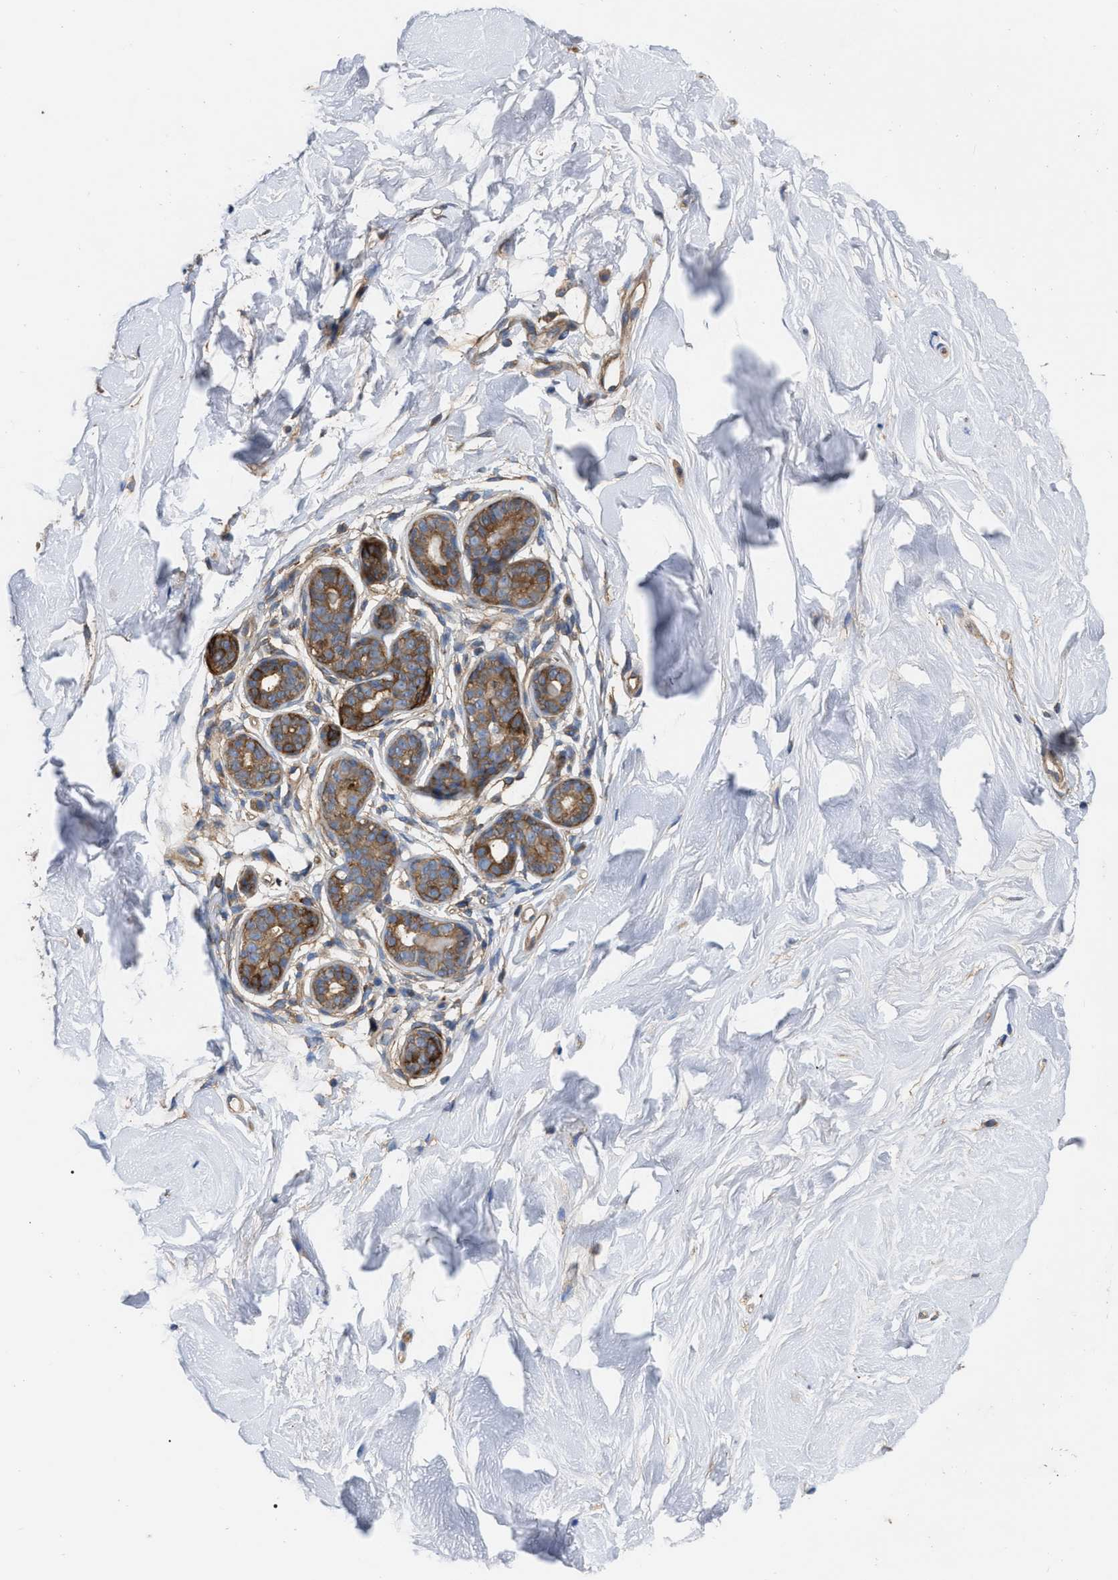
{"staining": {"intensity": "negative", "quantity": "none", "location": "none"}, "tissue": "breast", "cell_type": "Adipocytes", "image_type": "normal", "snomed": [{"axis": "morphology", "description": "Normal tissue, NOS"}, {"axis": "topography", "description": "Breast"}], "caption": "Immunohistochemistry of benign breast shows no staining in adipocytes. Nuclei are stained in blue.", "gene": "RABEP1", "patient": {"sex": "female", "age": 22}}